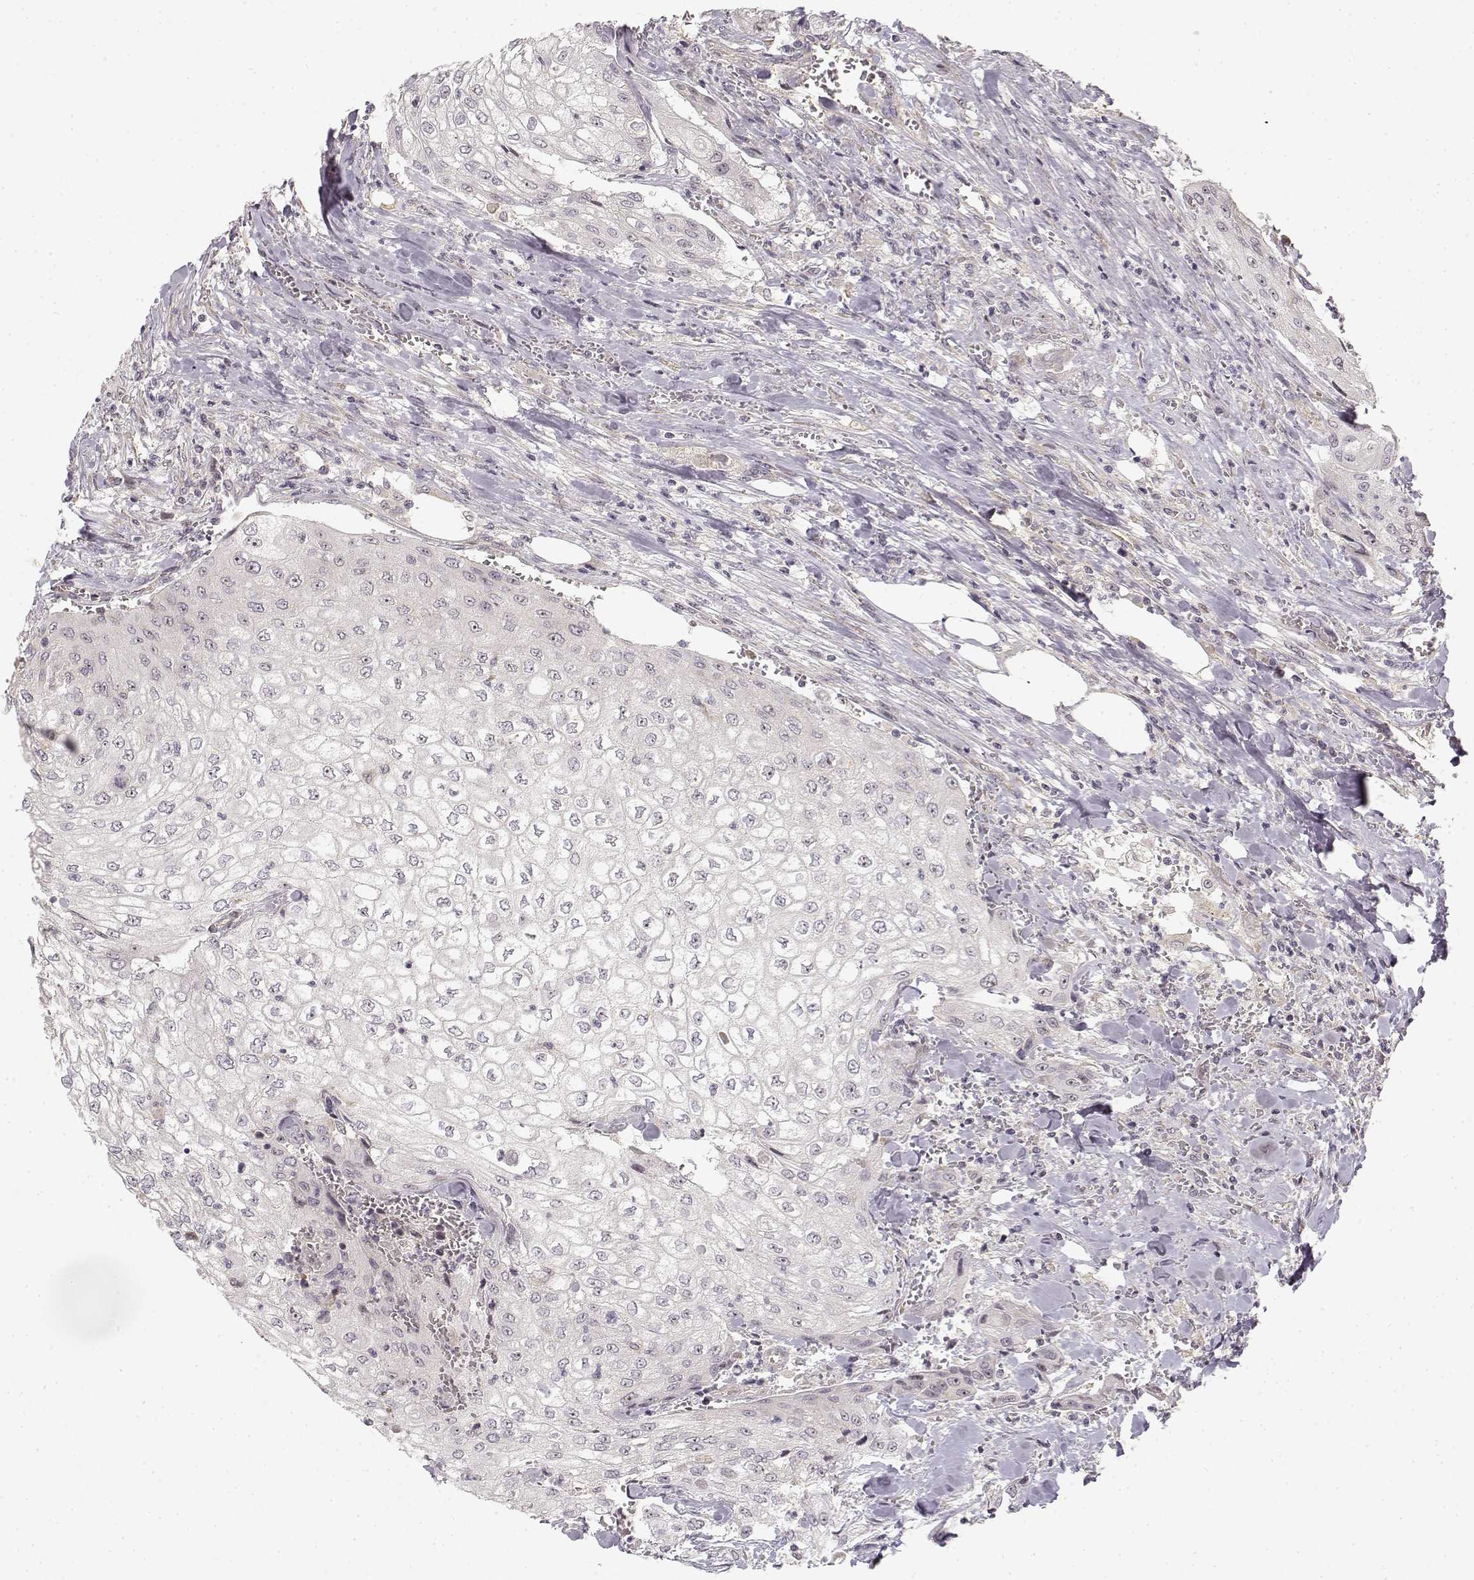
{"staining": {"intensity": "negative", "quantity": "none", "location": "none"}, "tissue": "urothelial cancer", "cell_type": "Tumor cells", "image_type": "cancer", "snomed": [{"axis": "morphology", "description": "Urothelial carcinoma, High grade"}, {"axis": "topography", "description": "Urinary bladder"}], "caption": "High power microscopy histopathology image of an IHC photomicrograph of urothelial carcinoma (high-grade), revealing no significant expression in tumor cells.", "gene": "MED12L", "patient": {"sex": "male", "age": 62}}